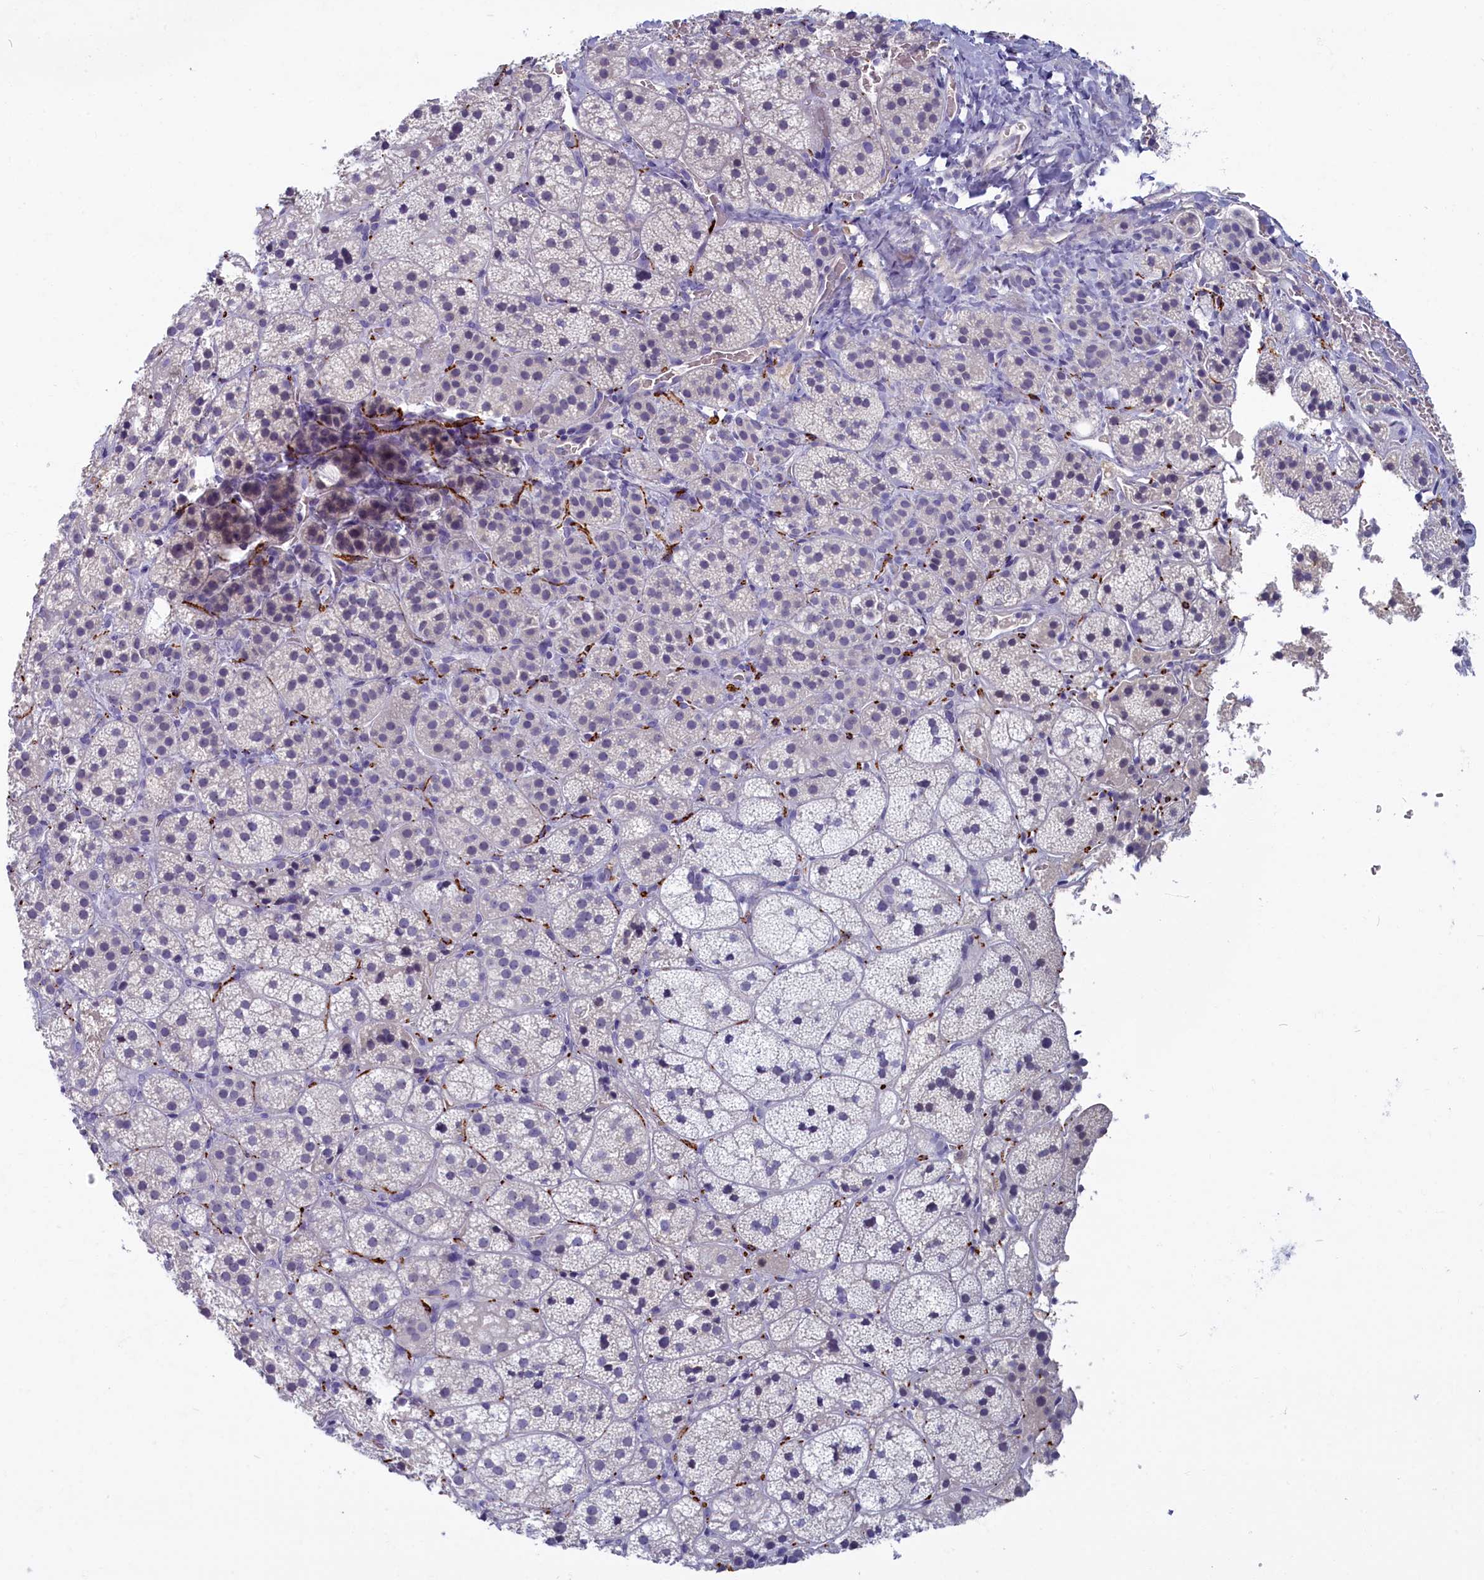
{"staining": {"intensity": "negative", "quantity": "none", "location": "none"}, "tissue": "adrenal gland", "cell_type": "Glandular cells", "image_type": "normal", "snomed": [{"axis": "morphology", "description": "Normal tissue, NOS"}, {"axis": "topography", "description": "Adrenal gland"}], "caption": "Immunohistochemical staining of benign human adrenal gland demonstrates no significant positivity in glandular cells. (Stains: DAB (3,3'-diaminobenzidine) IHC with hematoxylin counter stain, Microscopy: brightfield microscopy at high magnification).", "gene": "SV2C", "patient": {"sex": "female", "age": 44}}